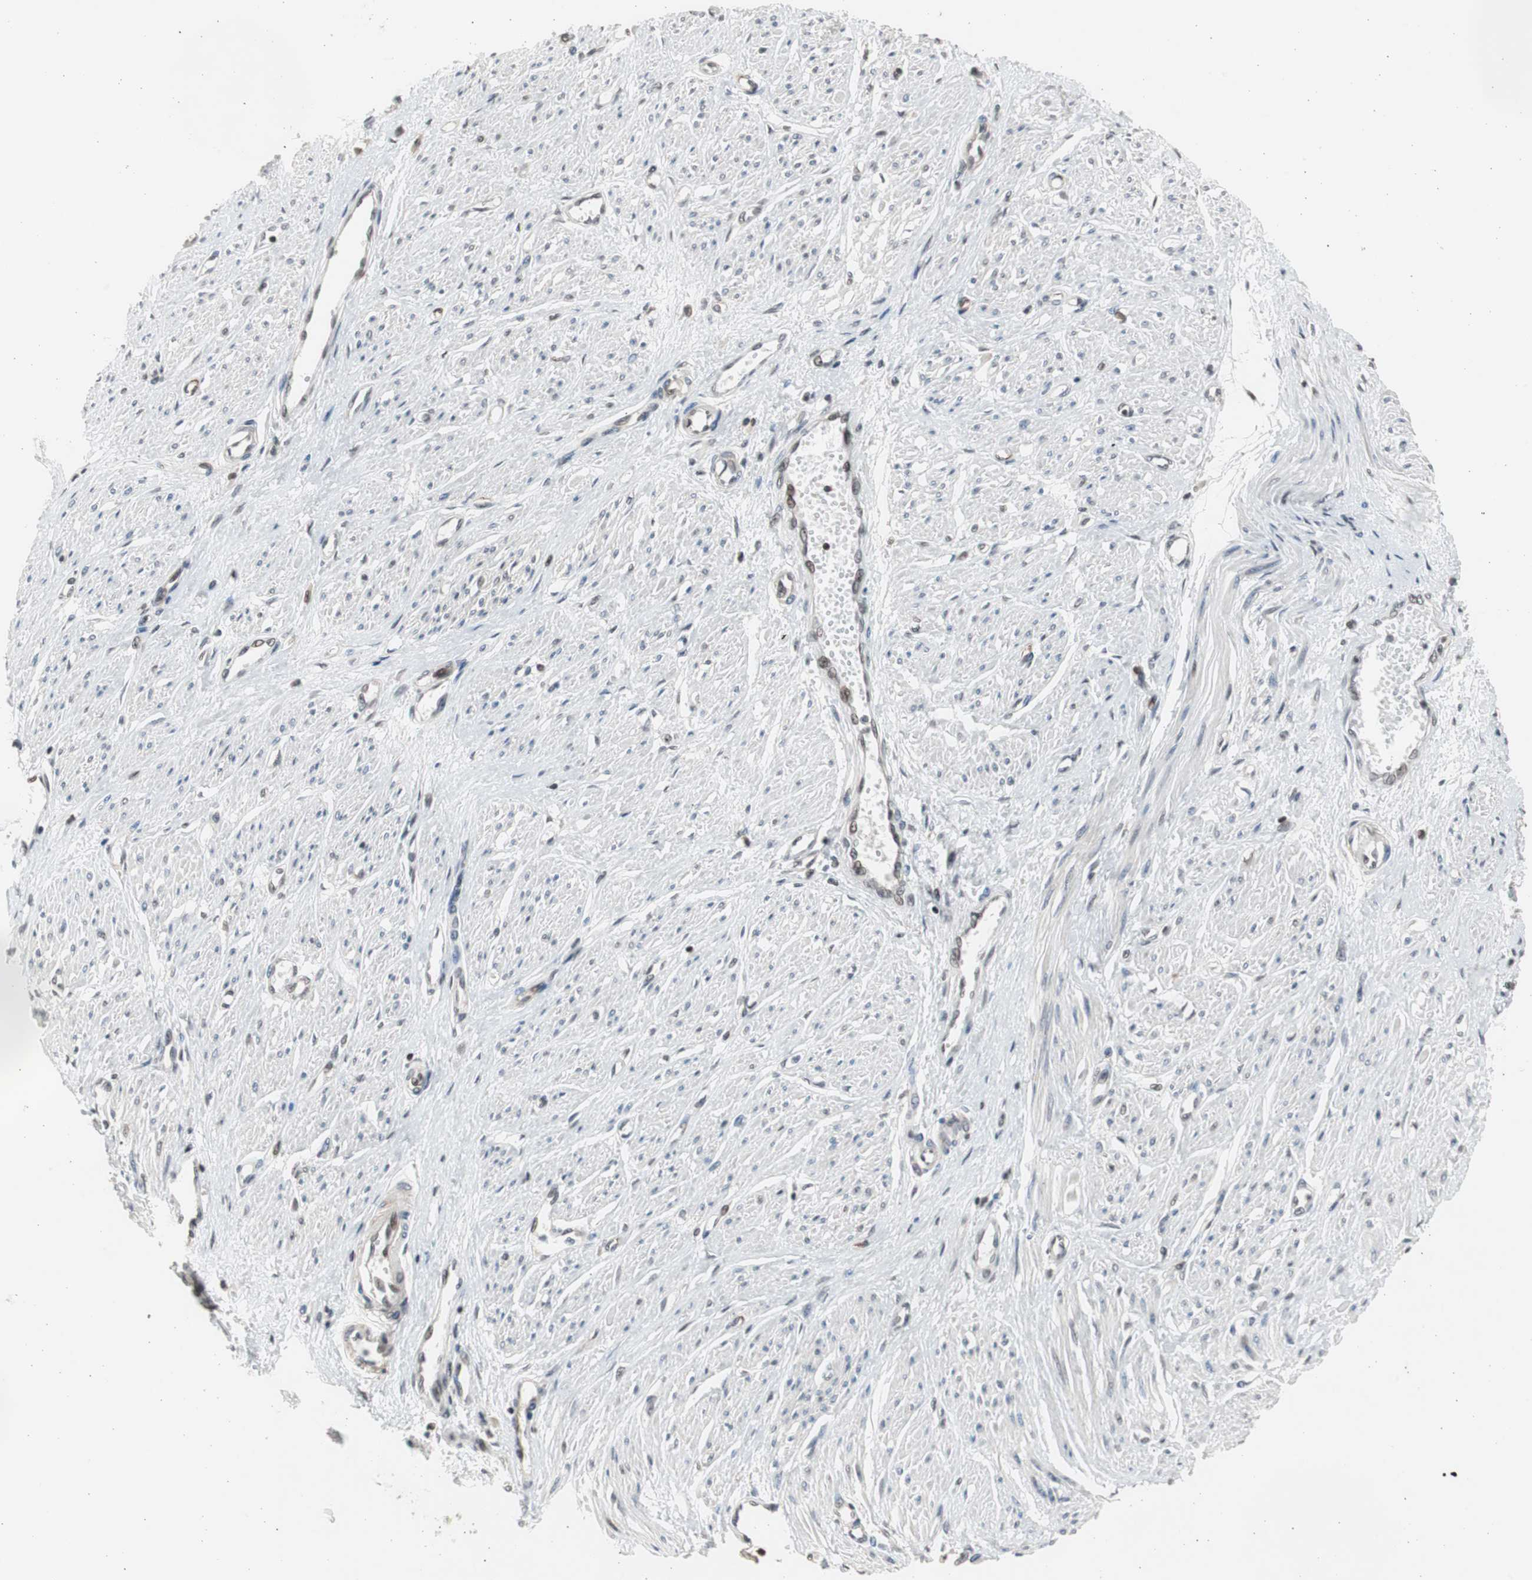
{"staining": {"intensity": "moderate", "quantity": ">75%", "location": "nuclear"}, "tissue": "smooth muscle", "cell_type": "Smooth muscle cells", "image_type": "normal", "snomed": [{"axis": "morphology", "description": "Normal tissue, NOS"}, {"axis": "topography", "description": "Smooth muscle"}, {"axis": "topography", "description": "Uterus"}], "caption": "Human smooth muscle stained with a brown dye exhibits moderate nuclear positive positivity in about >75% of smooth muscle cells.", "gene": "RPA1", "patient": {"sex": "female", "age": 39}}